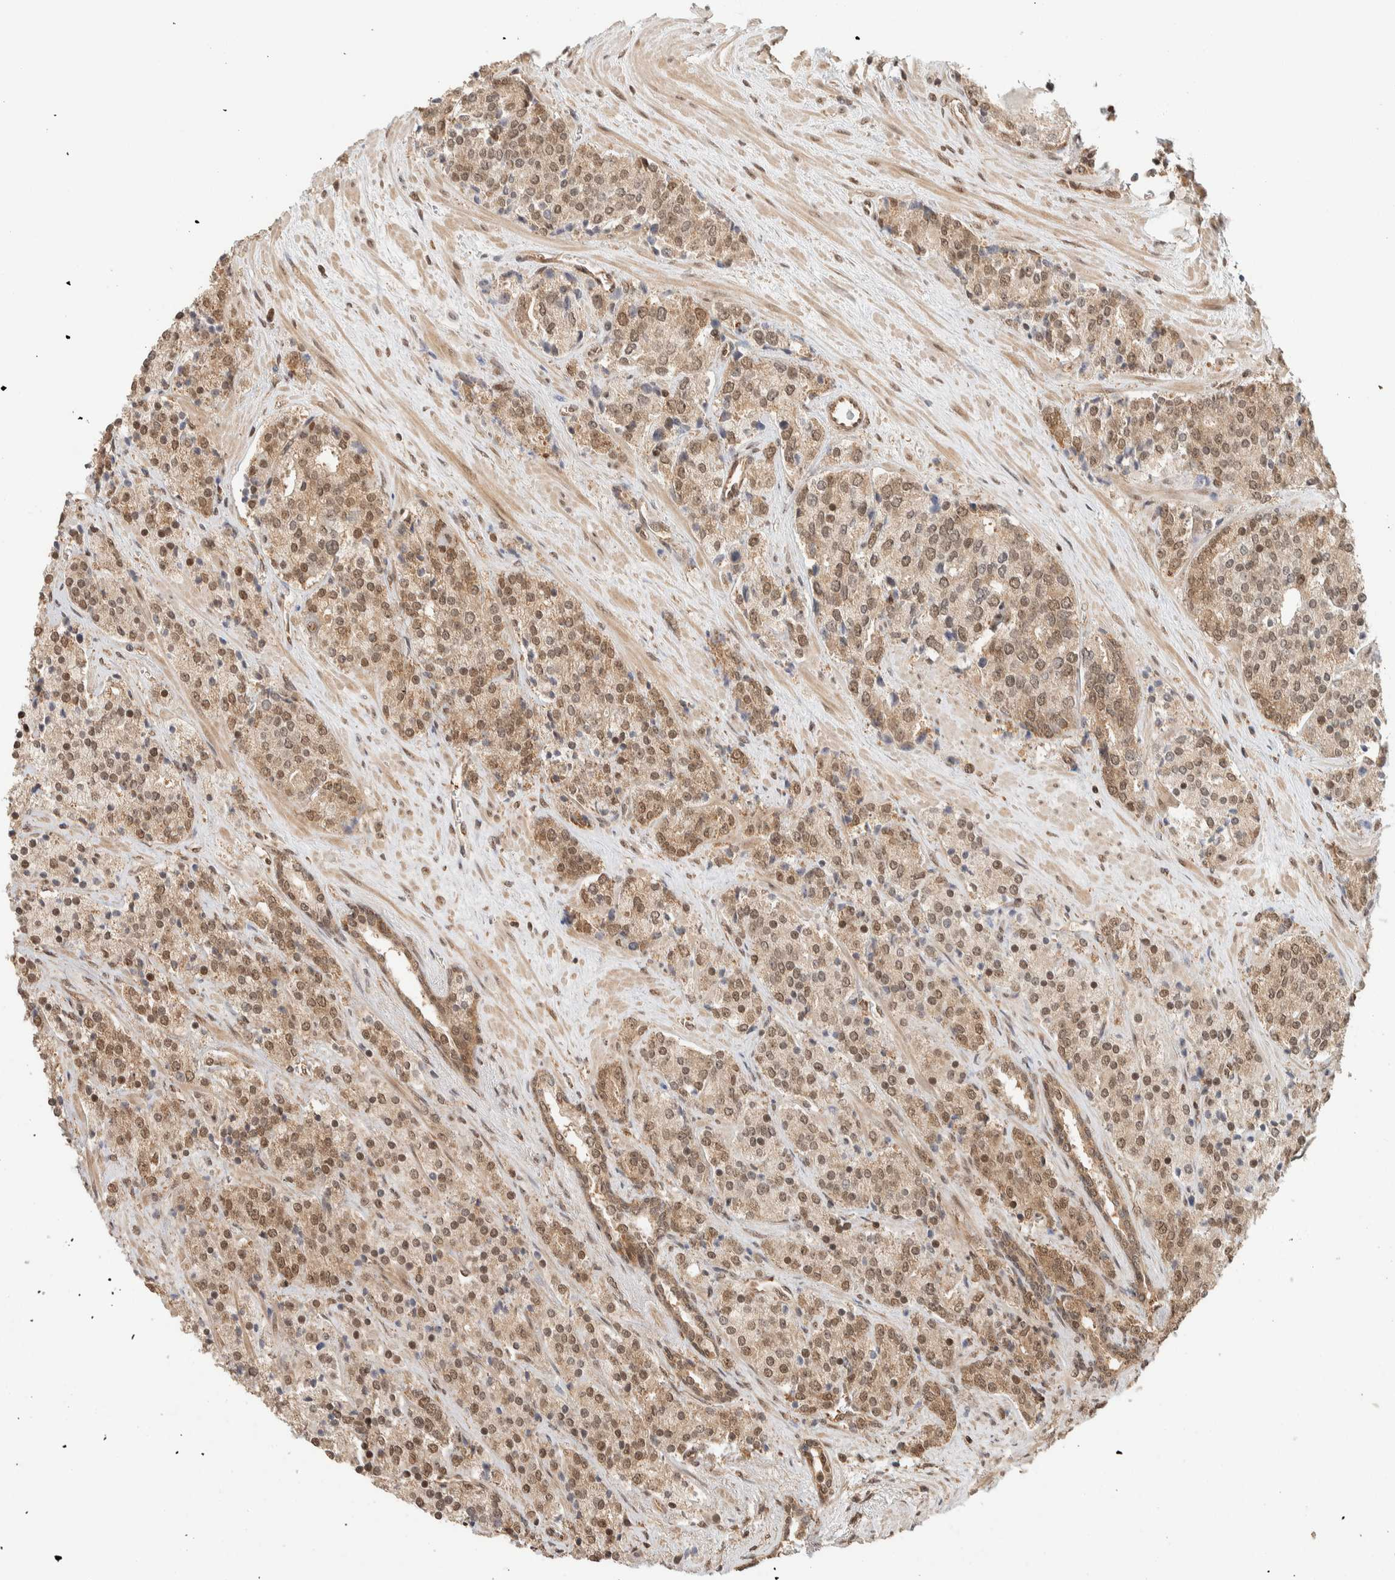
{"staining": {"intensity": "moderate", "quantity": ">75%", "location": "cytoplasmic/membranous,nuclear"}, "tissue": "prostate cancer", "cell_type": "Tumor cells", "image_type": "cancer", "snomed": [{"axis": "morphology", "description": "Adenocarcinoma, High grade"}, {"axis": "topography", "description": "Prostate"}], "caption": "An immunohistochemistry (IHC) micrograph of neoplastic tissue is shown. Protein staining in brown labels moderate cytoplasmic/membranous and nuclear positivity in high-grade adenocarcinoma (prostate) within tumor cells.", "gene": "ZBTB2", "patient": {"sex": "male", "age": 71}}